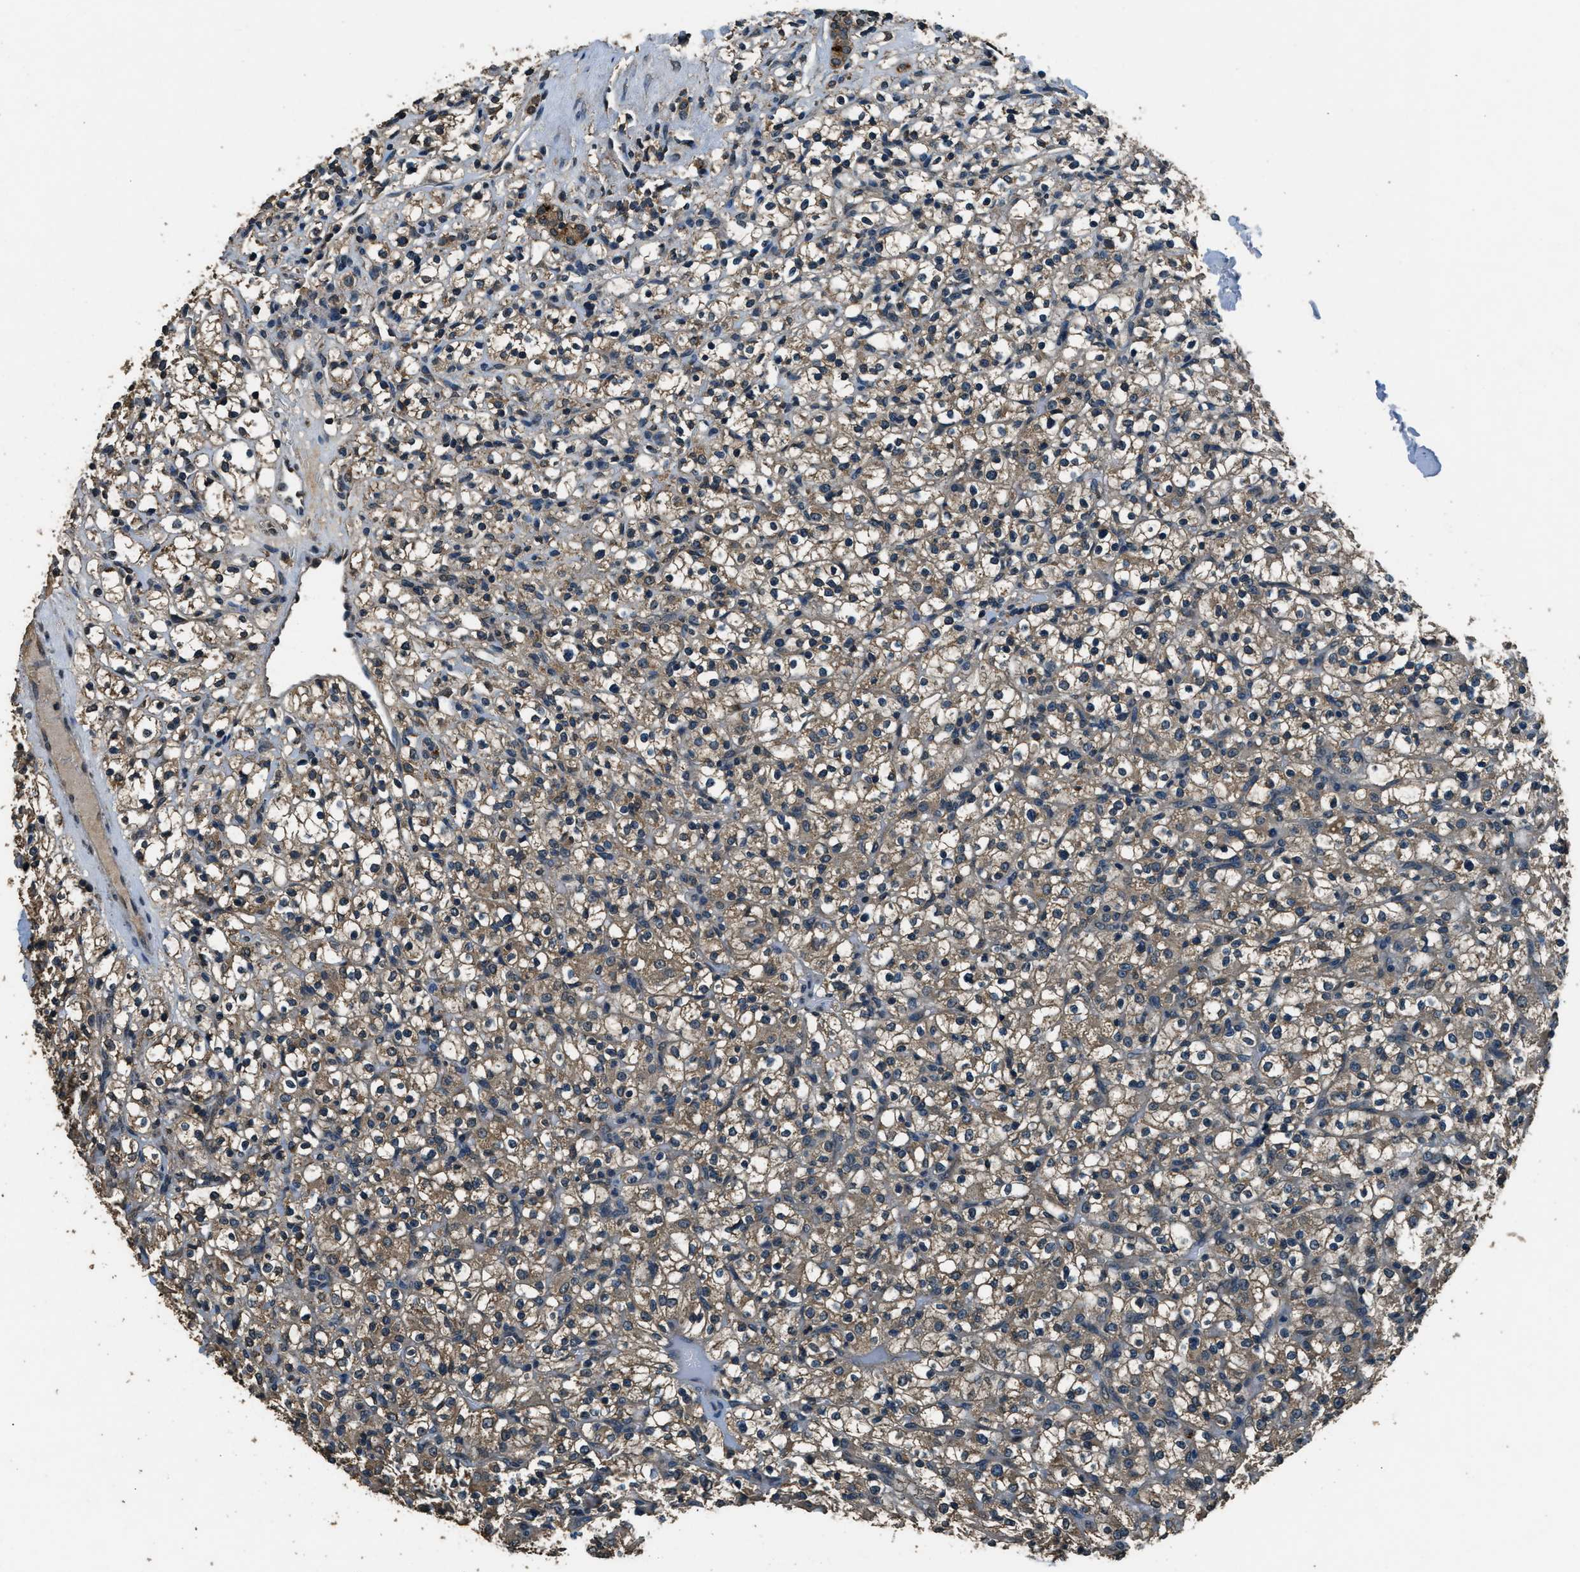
{"staining": {"intensity": "weak", "quantity": "25%-75%", "location": "cytoplasmic/membranous"}, "tissue": "renal cancer", "cell_type": "Tumor cells", "image_type": "cancer", "snomed": [{"axis": "morphology", "description": "Normal tissue, NOS"}, {"axis": "morphology", "description": "Adenocarcinoma, NOS"}, {"axis": "topography", "description": "Kidney"}], "caption": "Immunohistochemical staining of human renal cancer reveals weak cytoplasmic/membranous protein staining in approximately 25%-75% of tumor cells.", "gene": "SALL3", "patient": {"sex": "female", "age": 72}}